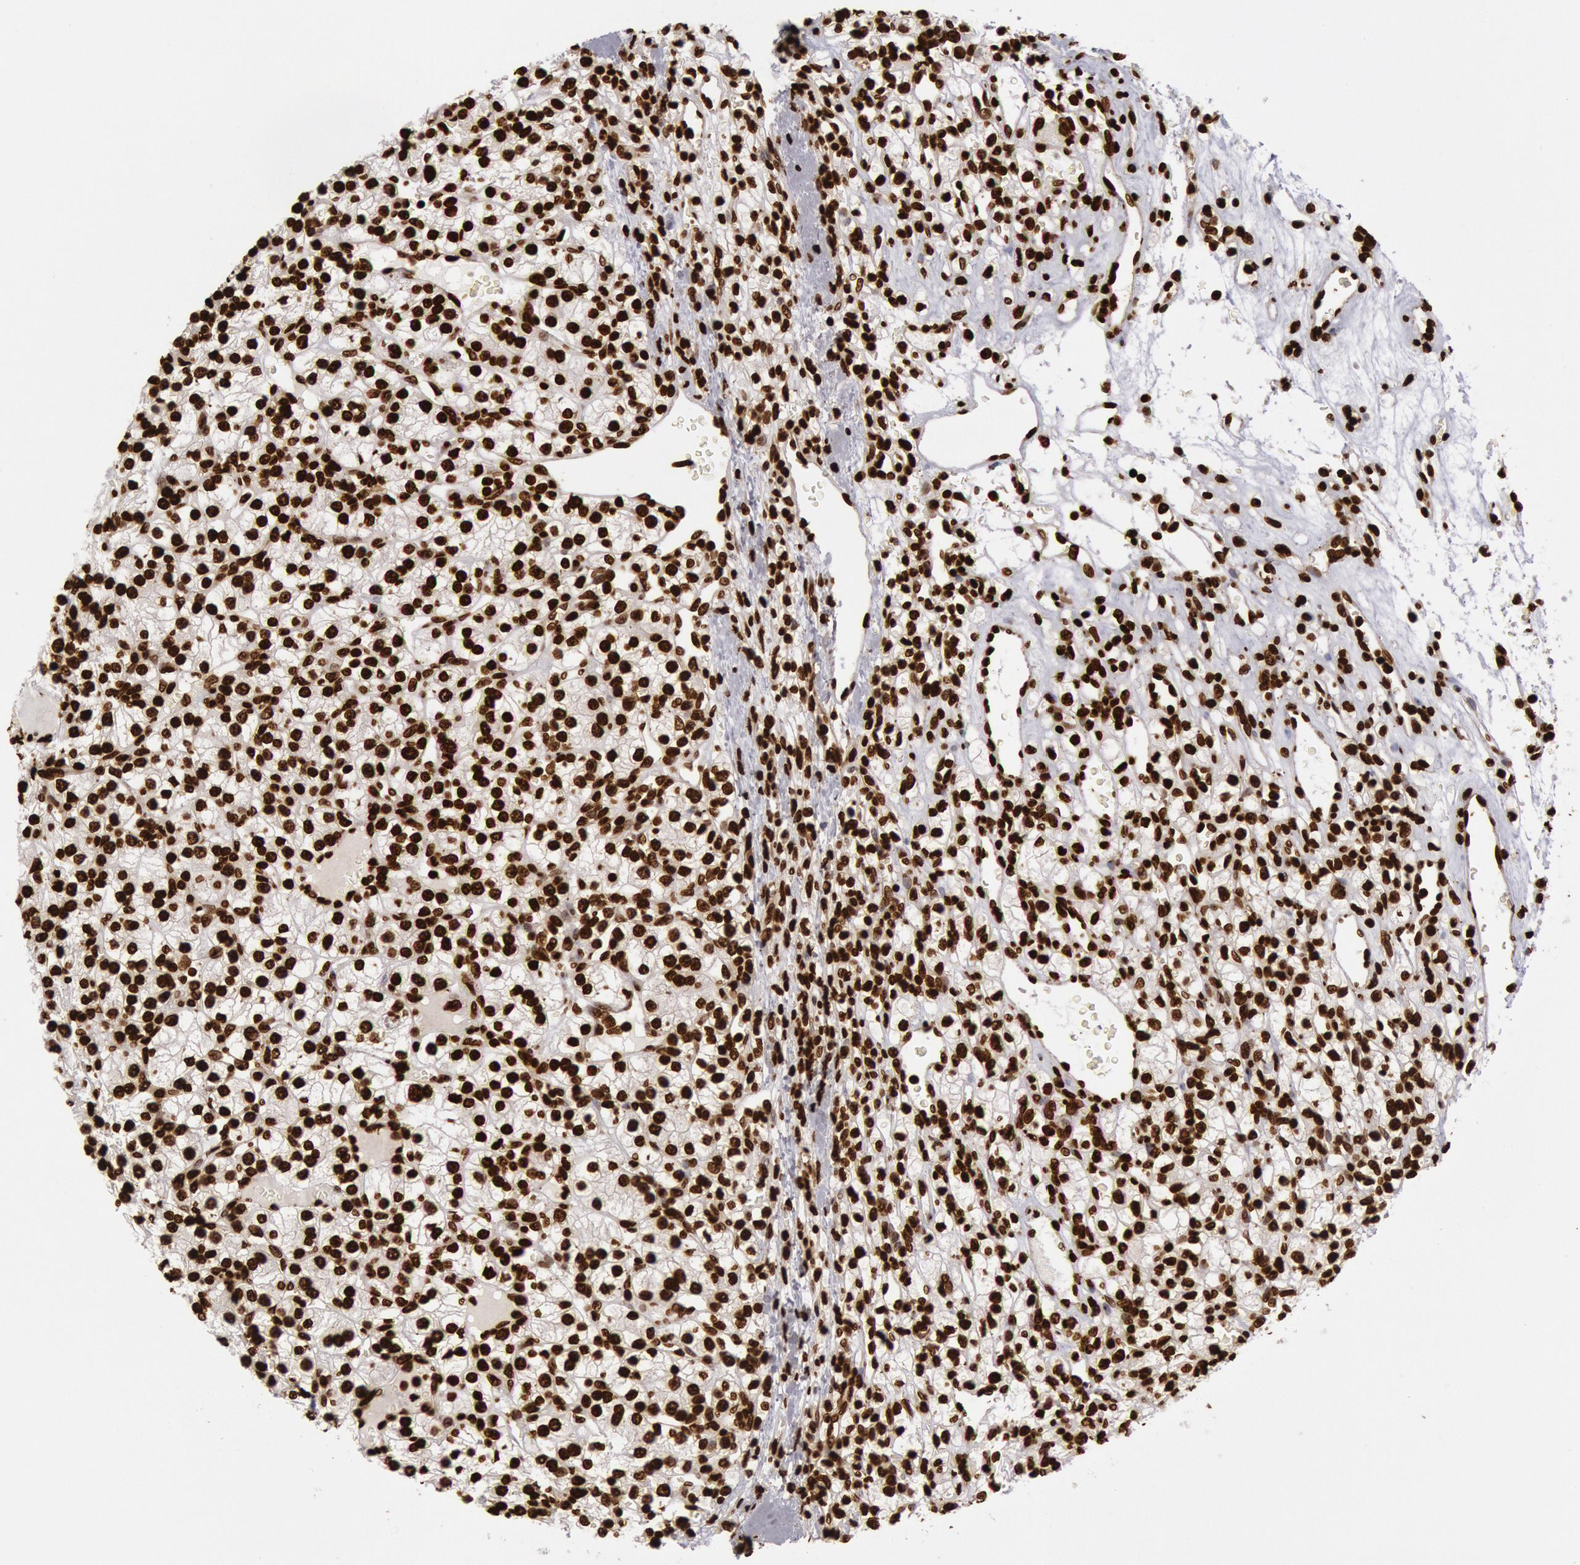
{"staining": {"intensity": "strong", "quantity": ">75%", "location": "nuclear"}, "tissue": "renal cancer", "cell_type": "Tumor cells", "image_type": "cancer", "snomed": [{"axis": "morphology", "description": "Adenocarcinoma, NOS"}, {"axis": "topography", "description": "Kidney"}], "caption": "Protein analysis of renal adenocarcinoma tissue exhibits strong nuclear expression in approximately >75% of tumor cells. (DAB IHC with brightfield microscopy, high magnification).", "gene": "H3-4", "patient": {"sex": "female", "age": 62}}